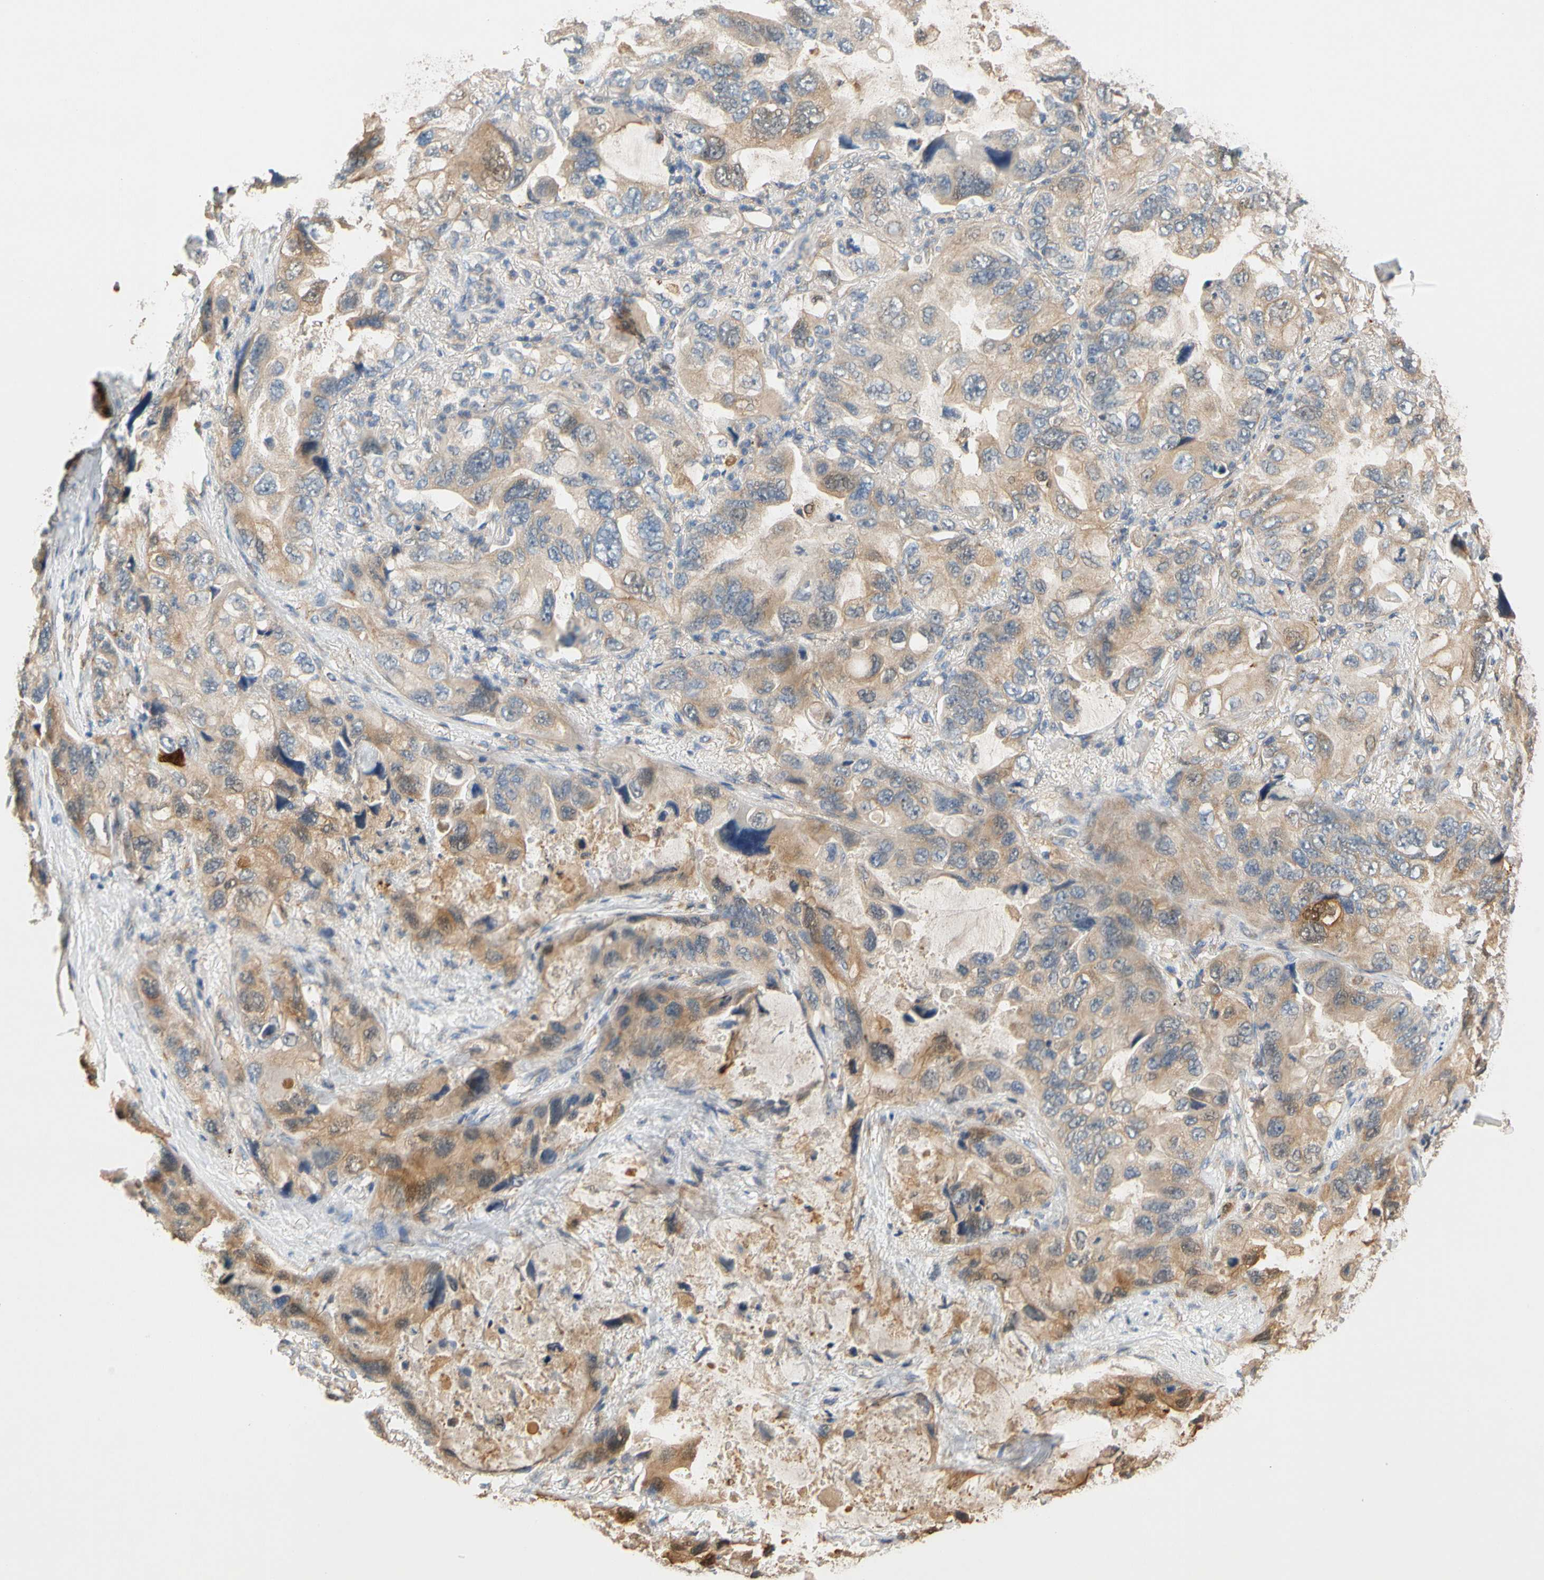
{"staining": {"intensity": "moderate", "quantity": "25%-75%", "location": "cytoplasmic/membranous"}, "tissue": "lung cancer", "cell_type": "Tumor cells", "image_type": "cancer", "snomed": [{"axis": "morphology", "description": "Squamous cell carcinoma, NOS"}, {"axis": "topography", "description": "Lung"}], "caption": "Protein staining of lung cancer (squamous cell carcinoma) tissue exhibits moderate cytoplasmic/membranous expression in approximately 25%-75% of tumor cells.", "gene": "GPSM2", "patient": {"sex": "female", "age": 73}}